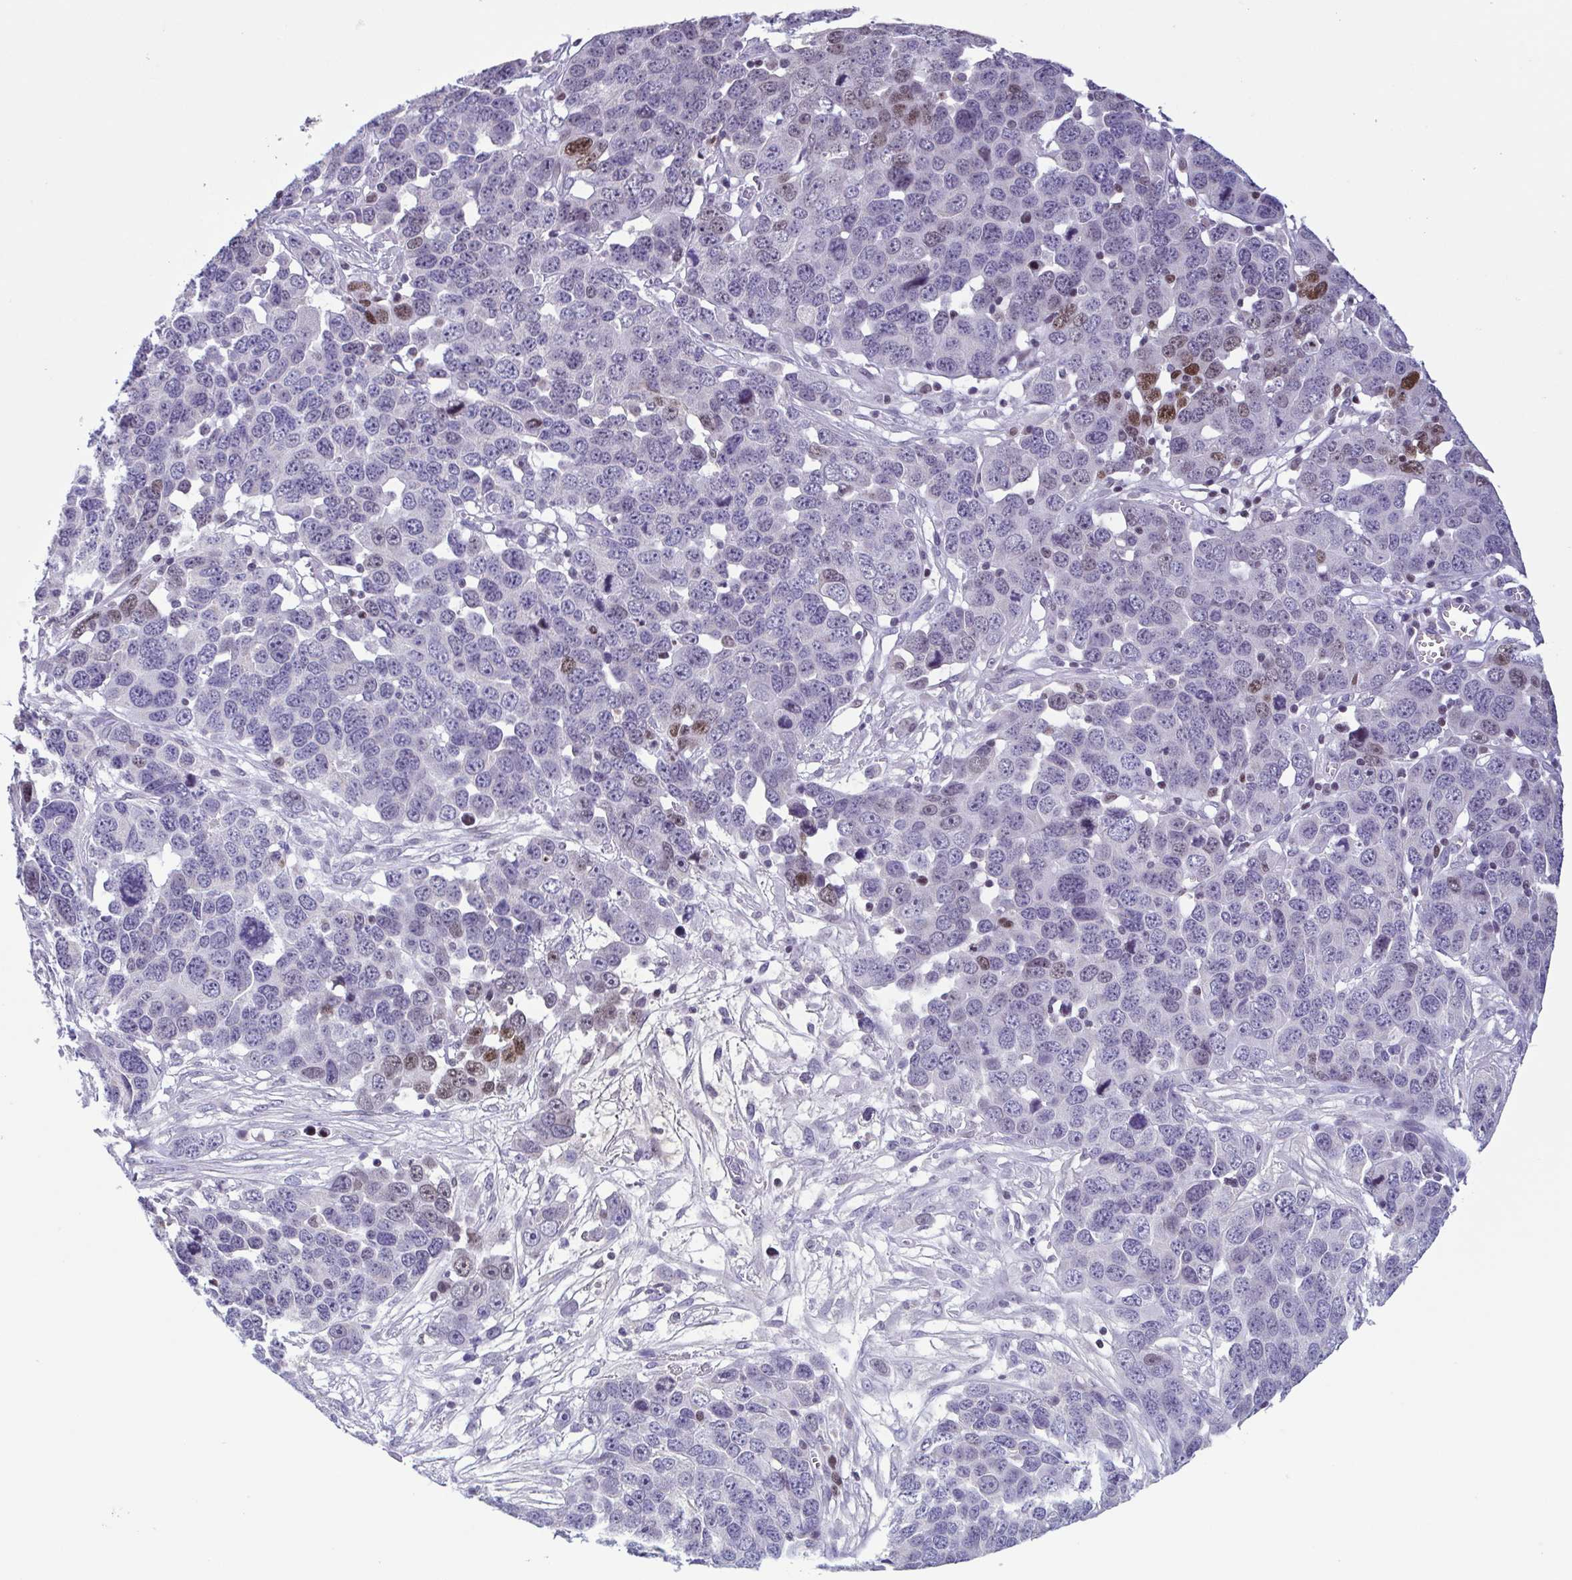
{"staining": {"intensity": "moderate", "quantity": "<25%", "location": "nuclear"}, "tissue": "ovarian cancer", "cell_type": "Tumor cells", "image_type": "cancer", "snomed": [{"axis": "morphology", "description": "Cystadenocarcinoma, serous, NOS"}, {"axis": "topography", "description": "Ovary"}], "caption": "About <25% of tumor cells in ovarian cancer (serous cystadenocarcinoma) show moderate nuclear protein positivity as visualized by brown immunohistochemical staining.", "gene": "IRF1", "patient": {"sex": "female", "age": 76}}